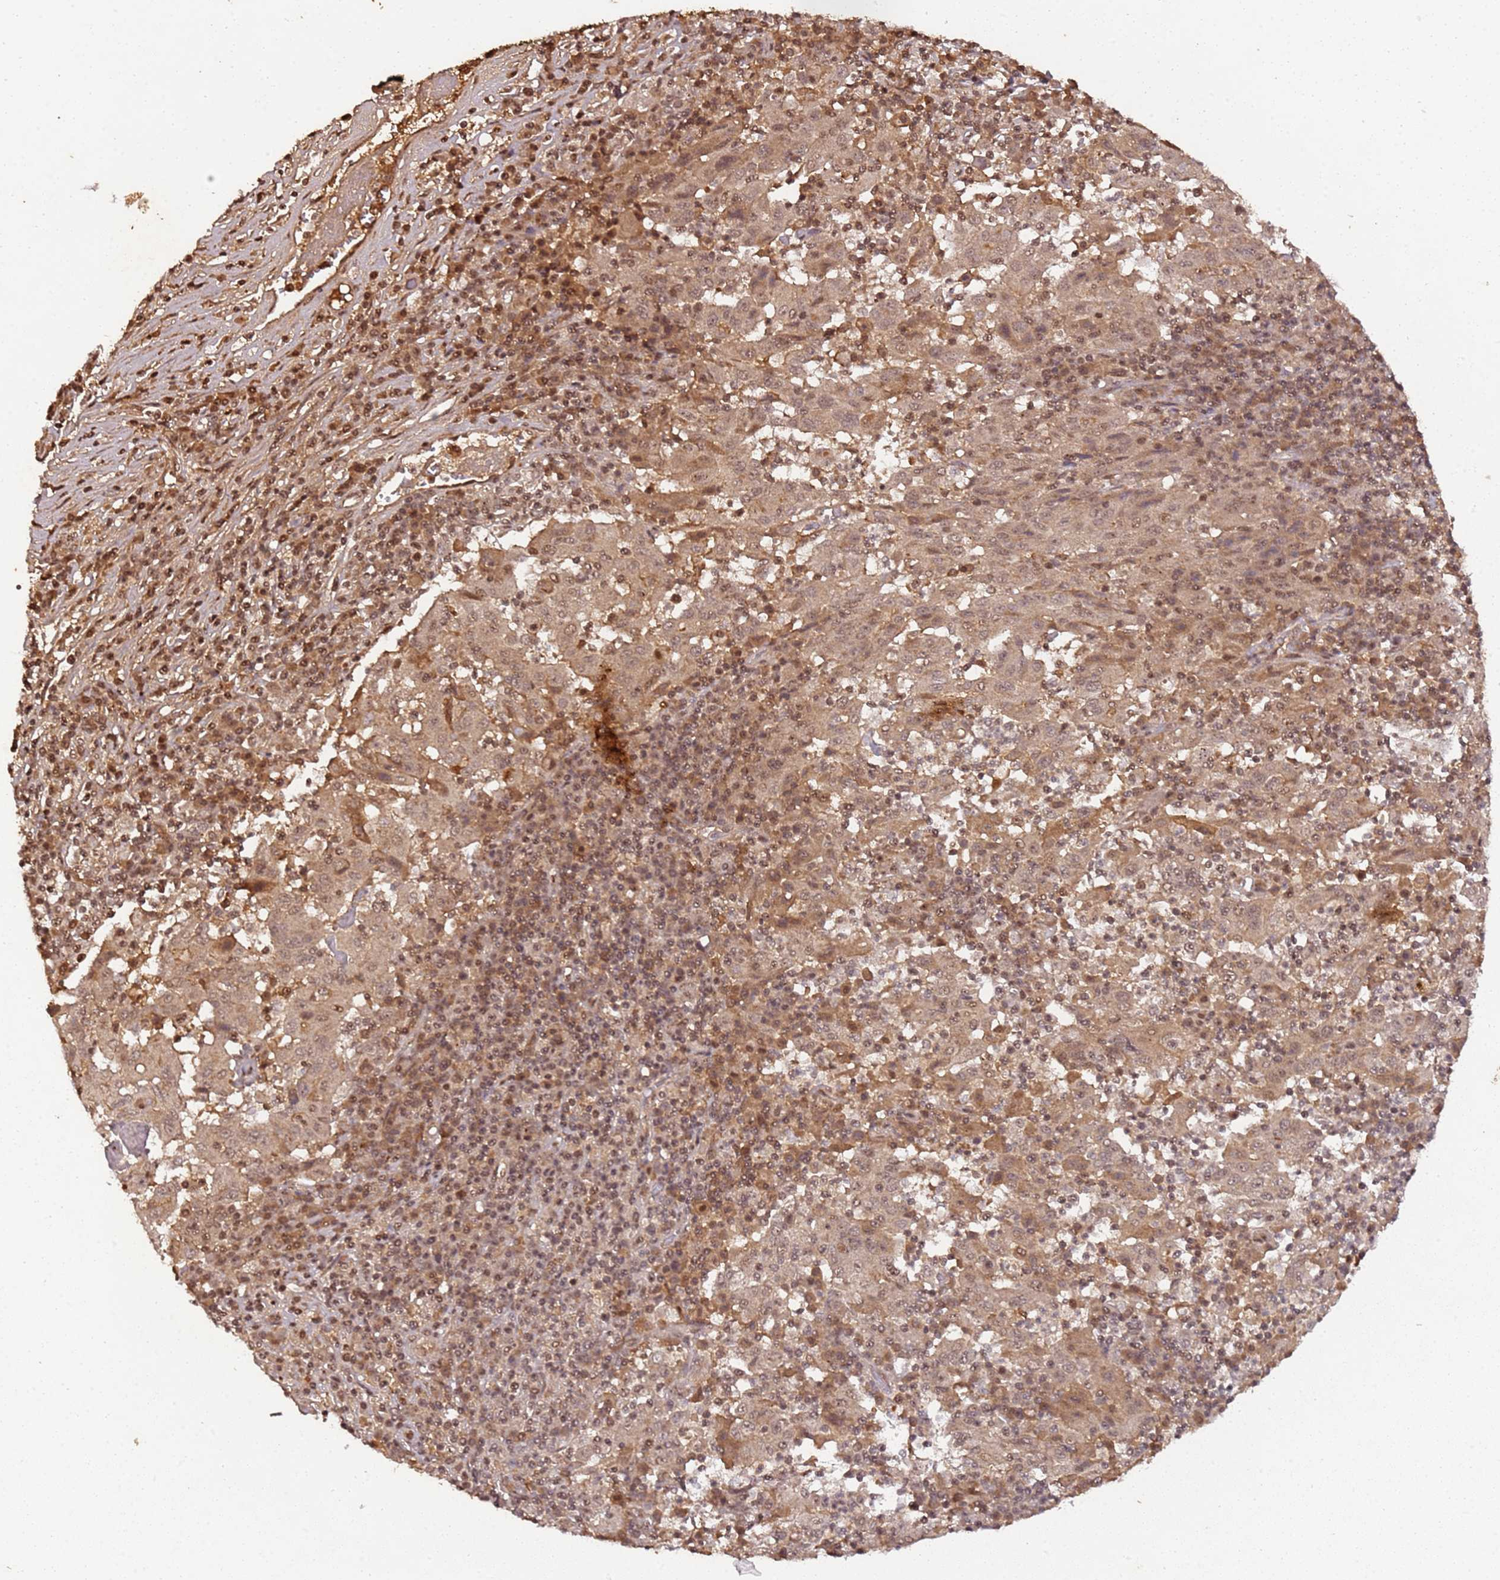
{"staining": {"intensity": "moderate", "quantity": ">75%", "location": "cytoplasmic/membranous,nuclear"}, "tissue": "pancreatic cancer", "cell_type": "Tumor cells", "image_type": "cancer", "snomed": [{"axis": "morphology", "description": "Adenocarcinoma, NOS"}, {"axis": "topography", "description": "Pancreas"}], "caption": "High-power microscopy captured an IHC image of pancreatic cancer (adenocarcinoma), revealing moderate cytoplasmic/membranous and nuclear expression in about >75% of tumor cells.", "gene": "COL1A2", "patient": {"sex": "male", "age": 63}}